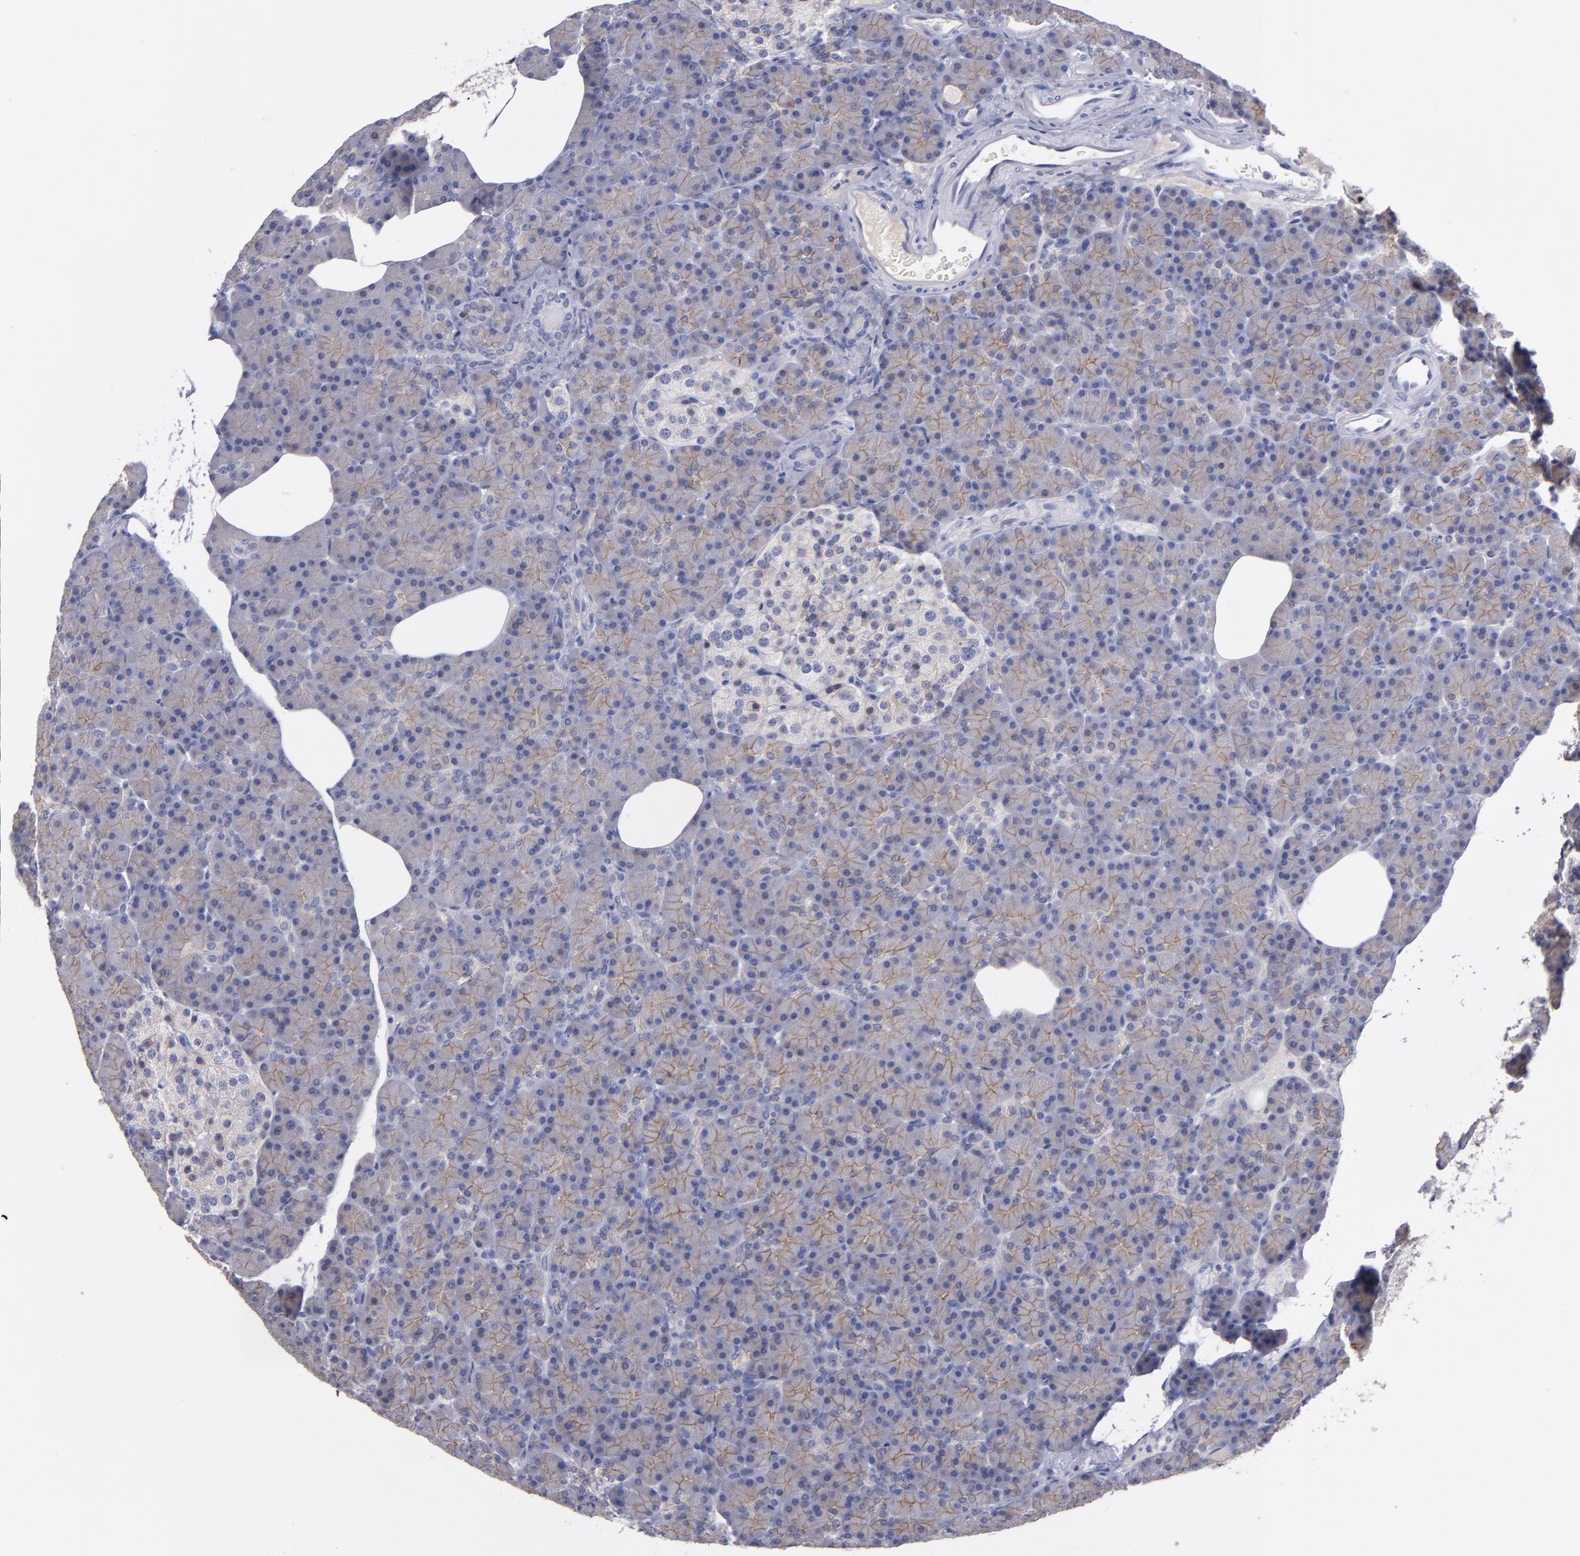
{"staining": {"intensity": "weak", "quantity": ">75%", "location": "cytoplasmic/membranous"}, "tissue": "pancreas", "cell_type": "Exocrine glandular cells", "image_type": "normal", "snomed": [{"axis": "morphology", "description": "Normal tissue, NOS"}, {"axis": "topography", "description": "Pancreas"}], "caption": "Immunohistochemistry of benign pancreas exhibits low levels of weak cytoplasmic/membranous staining in approximately >75% of exocrine glandular cells.", "gene": "CDH3", "patient": {"sex": "female", "age": 43}}